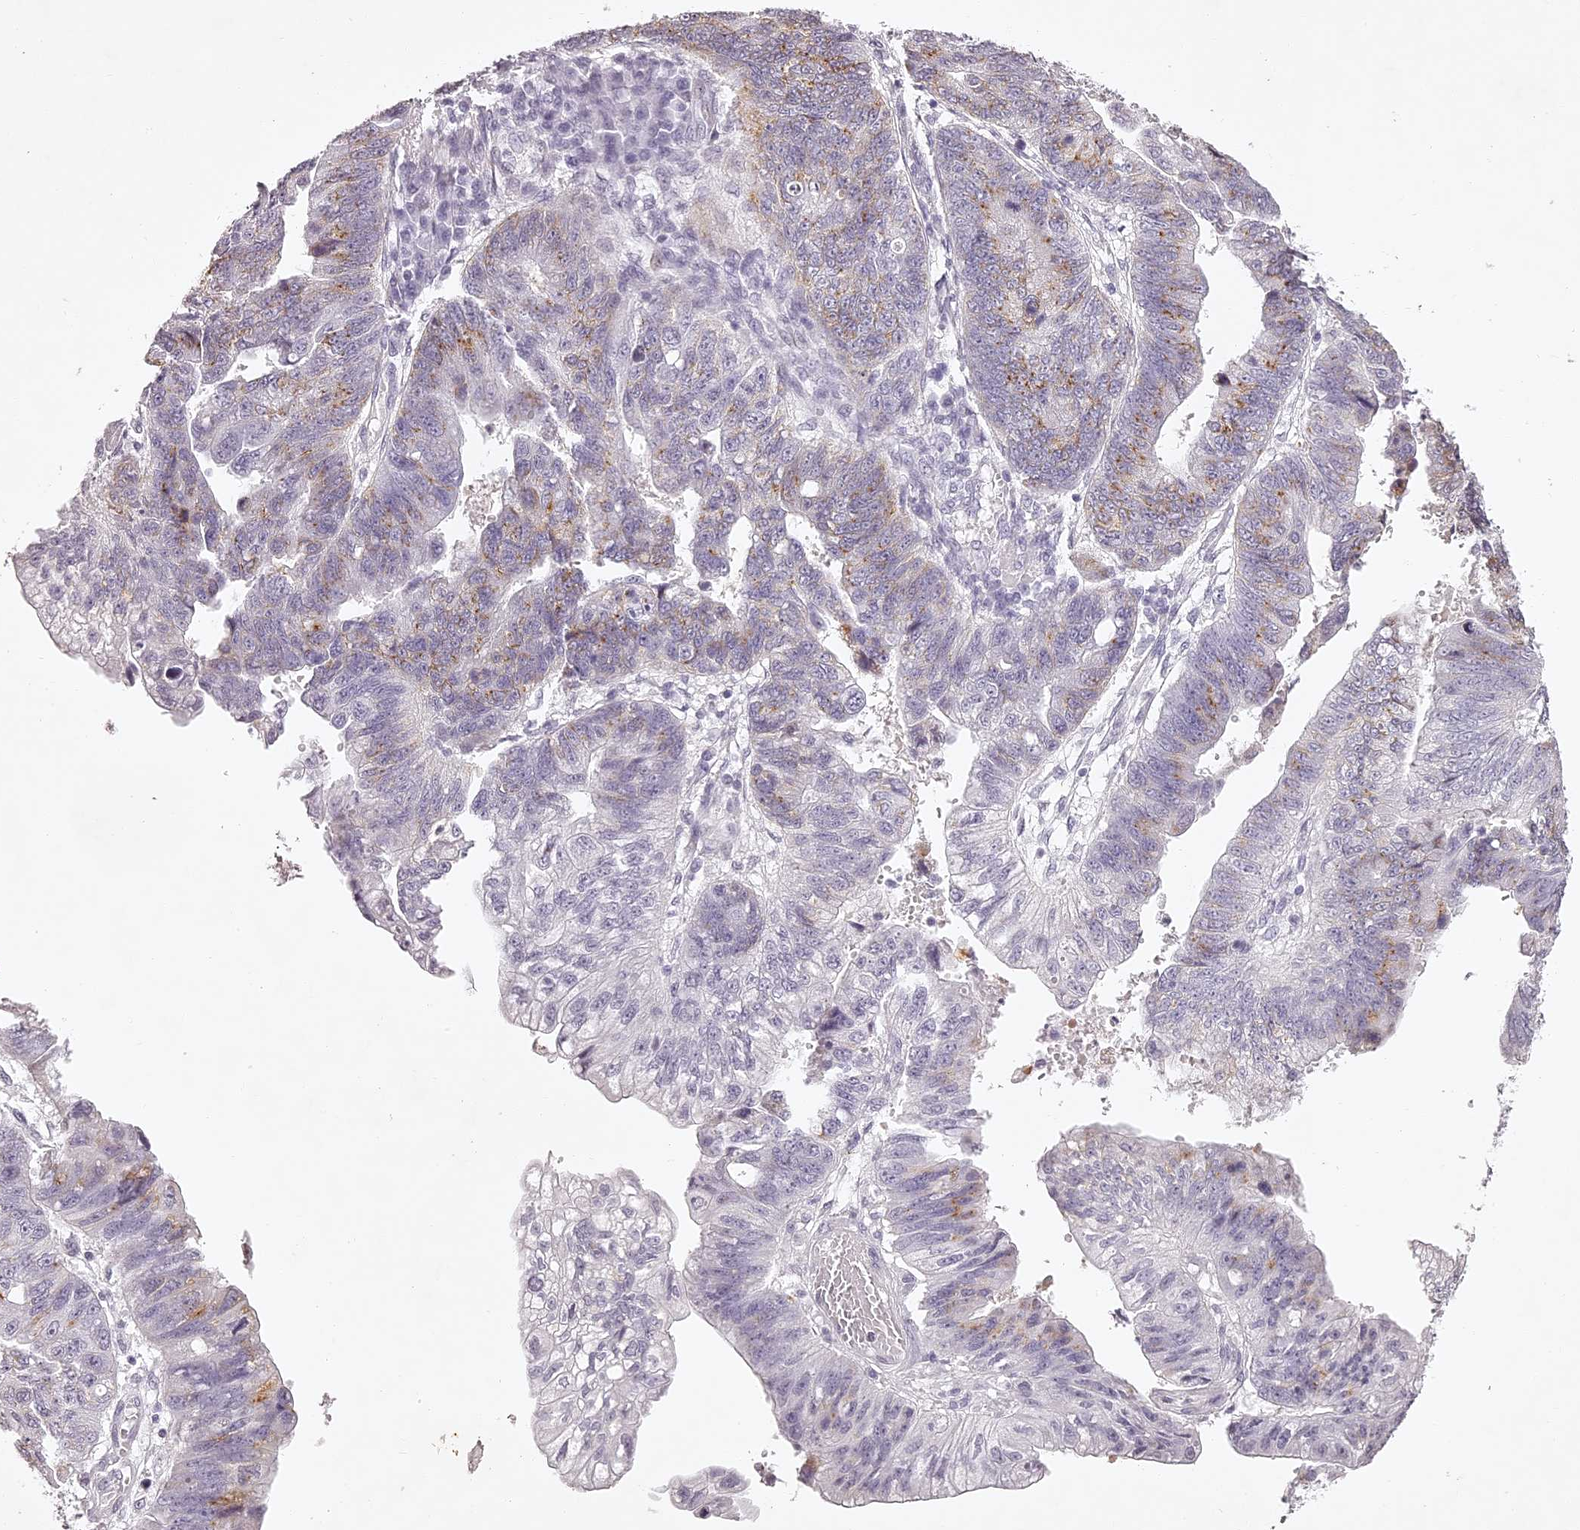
{"staining": {"intensity": "moderate", "quantity": "25%-75%", "location": "cytoplasmic/membranous"}, "tissue": "stomach cancer", "cell_type": "Tumor cells", "image_type": "cancer", "snomed": [{"axis": "morphology", "description": "Adenocarcinoma, NOS"}, {"axis": "topography", "description": "Stomach"}], "caption": "This image shows immunohistochemistry (IHC) staining of stomach adenocarcinoma, with medium moderate cytoplasmic/membranous positivity in approximately 25%-75% of tumor cells.", "gene": "ELAPOR1", "patient": {"sex": "male", "age": 59}}